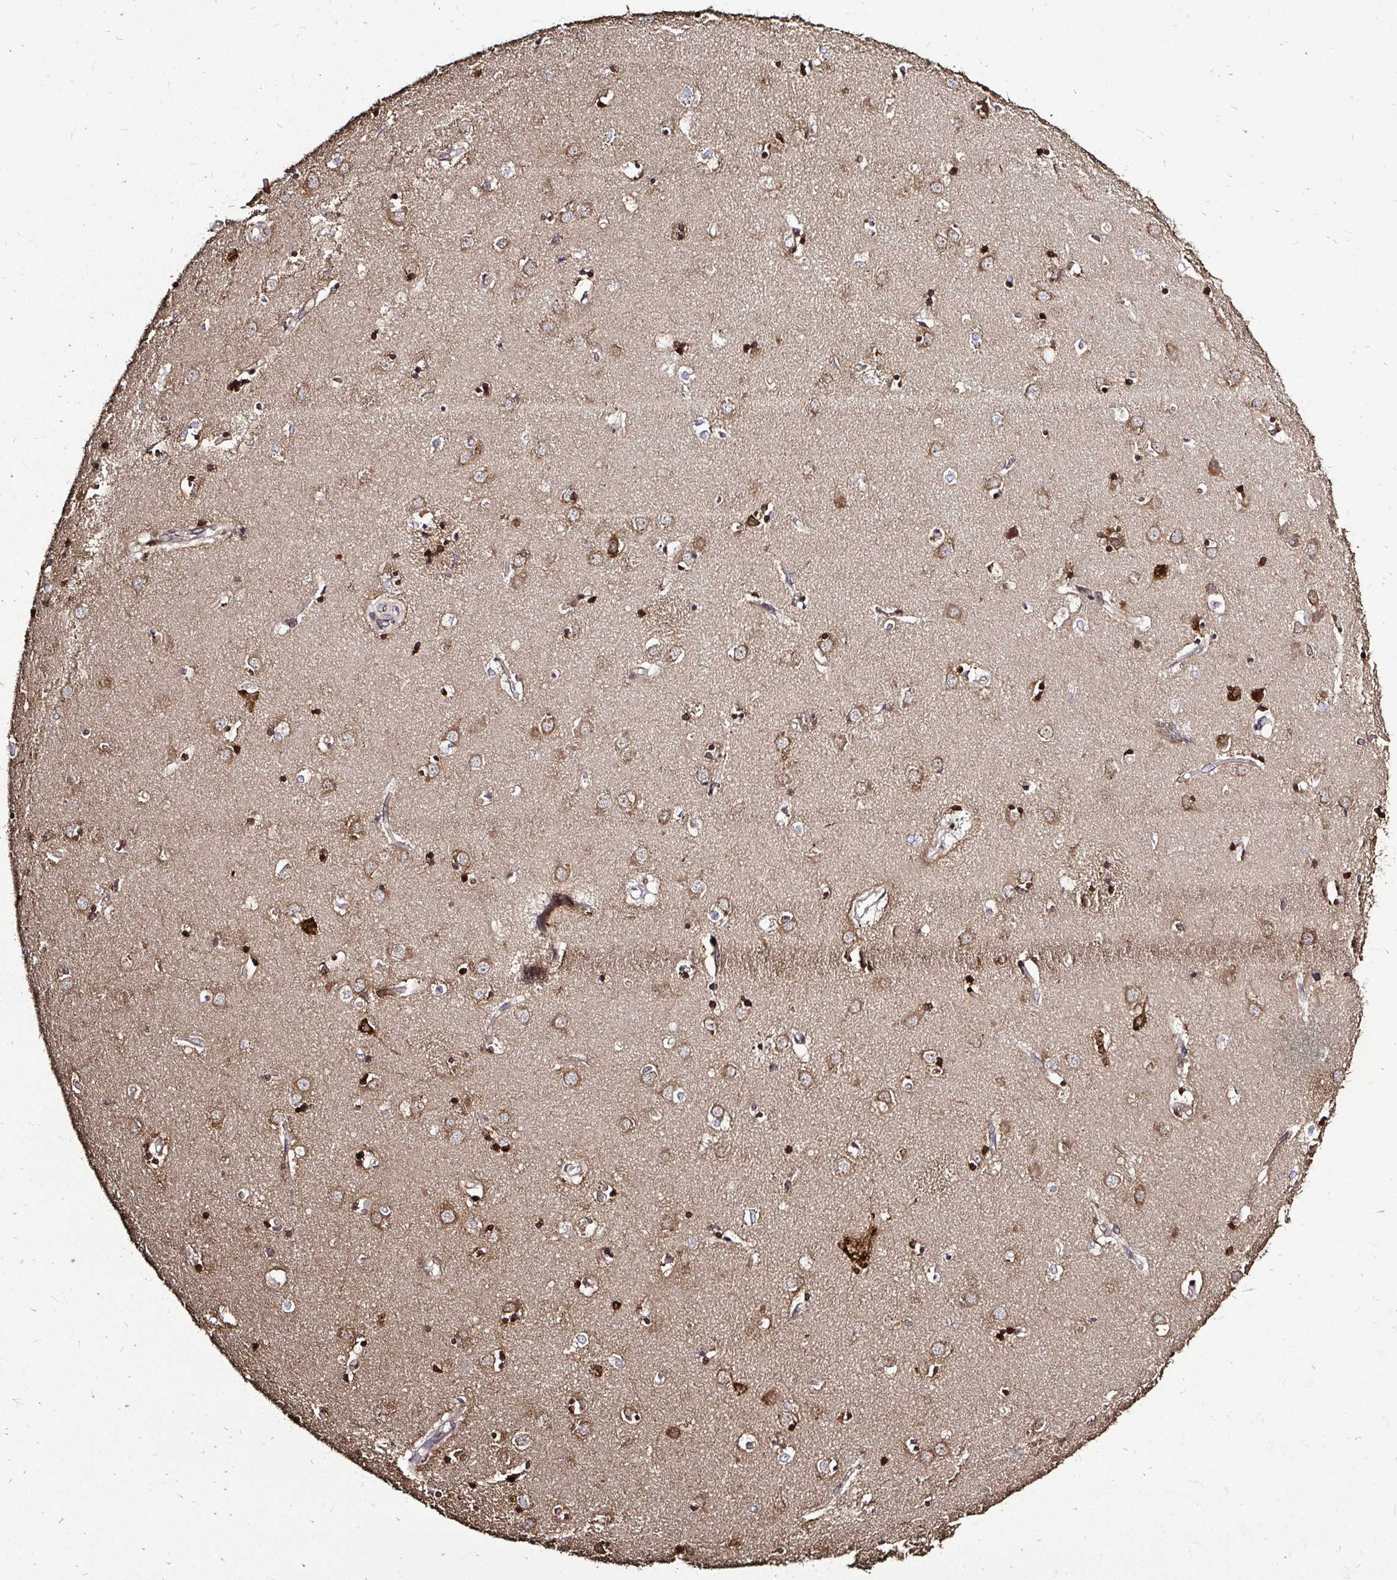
{"staining": {"intensity": "moderate", "quantity": "25%-75%", "location": "cytoplasmic/membranous,nuclear"}, "tissue": "caudate", "cell_type": "Glial cells", "image_type": "normal", "snomed": [{"axis": "morphology", "description": "Normal tissue, NOS"}, {"axis": "topography", "description": "Lateral ventricle wall"}], "caption": "Immunohistochemical staining of unremarkable human caudate reveals 25%-75% levels of moderate cytoplasmic/membranous,nuclear protein staining in approximately 25%-75% of glial cells. (Brightfield microscopy of DAB IHC at high magnification).", "gene": "FMR1", "patient": {"sex": "male", "age": 54}}